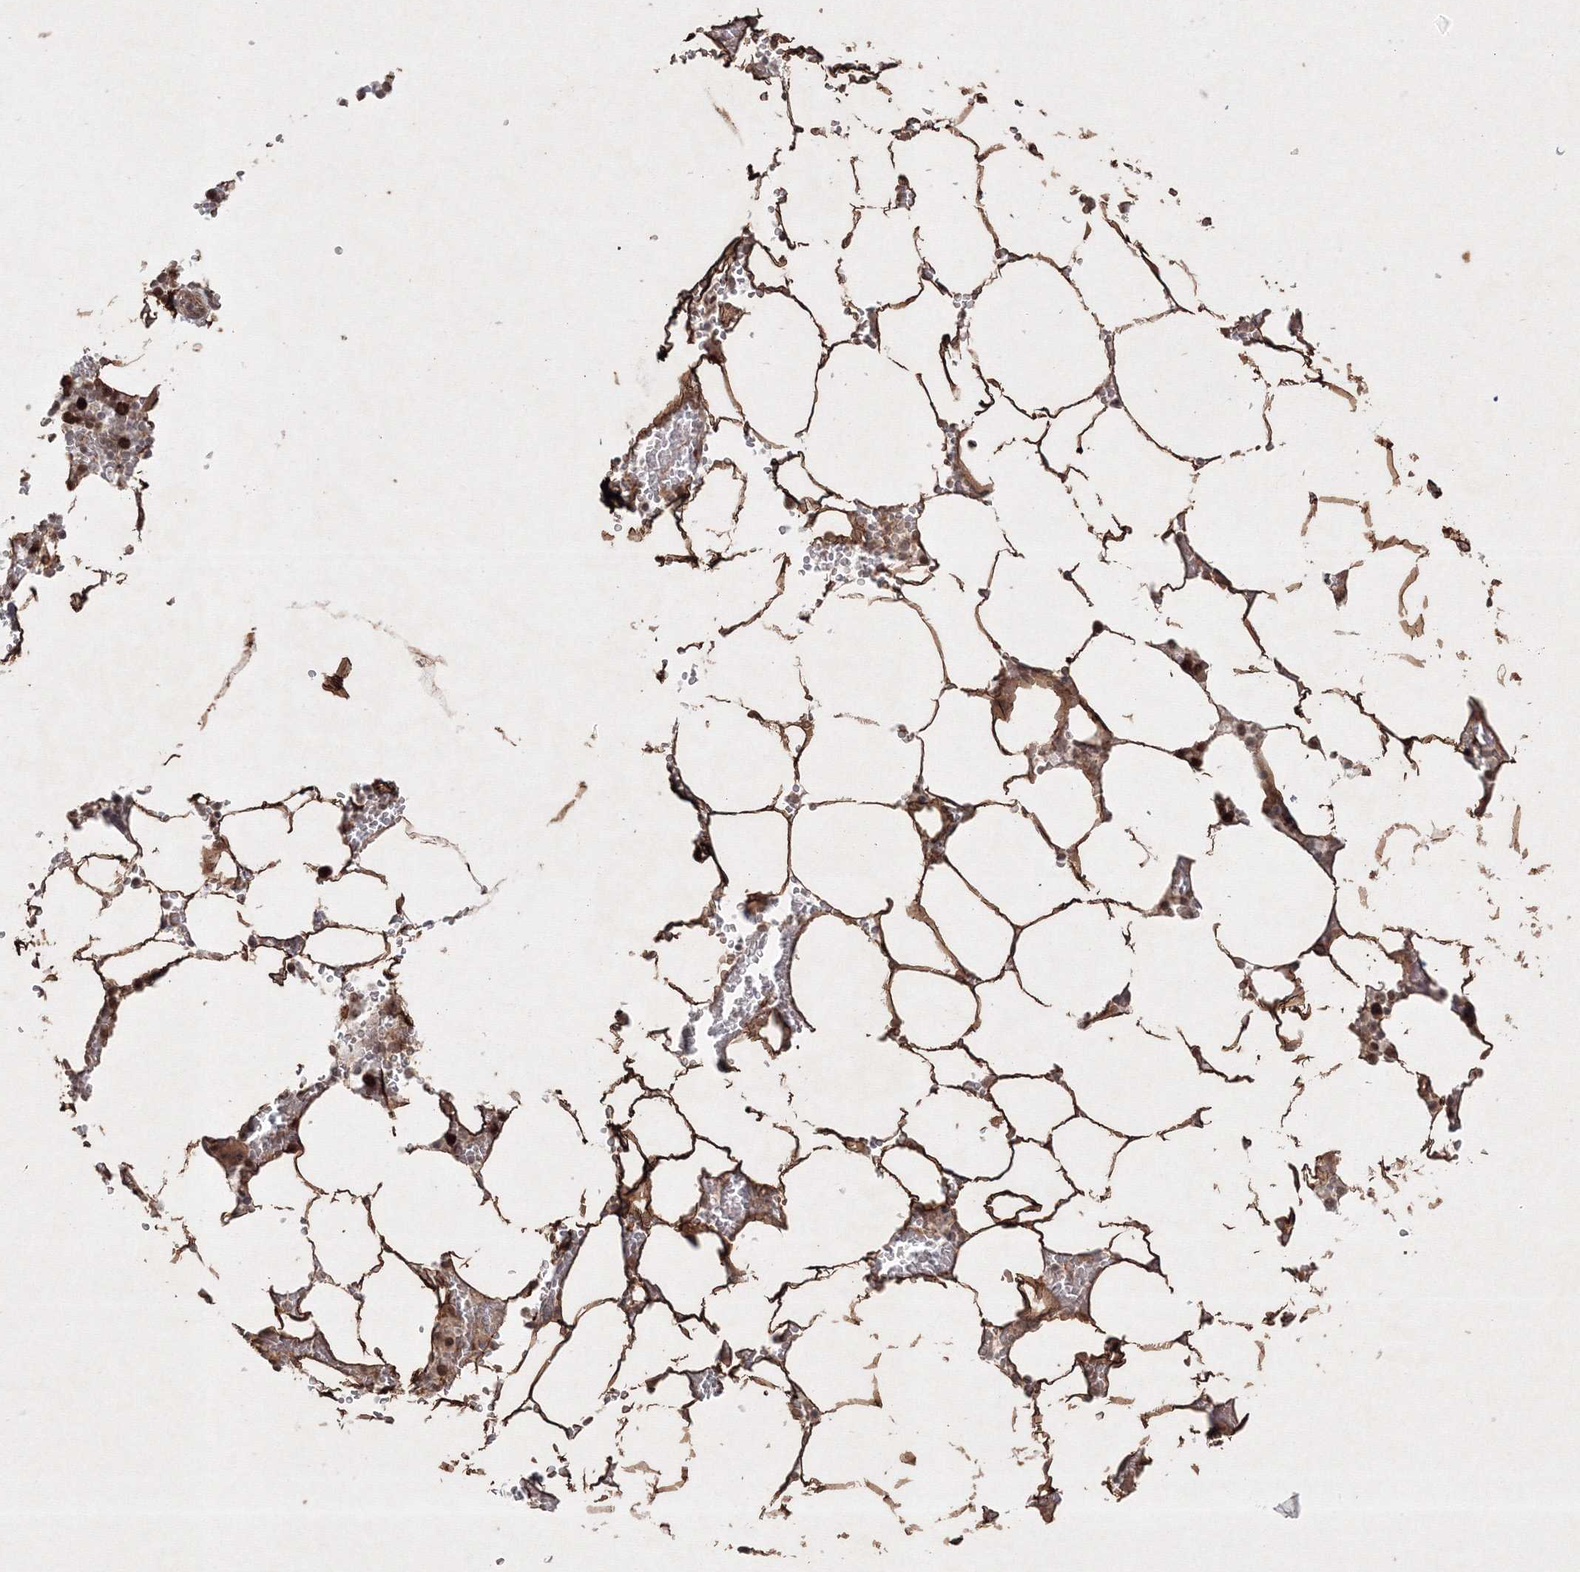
{"staining": {"intensity": "strong", "quantity": "25%-75%", "location": "cytoplasmic/membranous,nuclear"}, "tissue": "bone marrow", "cell_type": "Hematopoietic cells", "image_type": "normal", "snomed": [{"axis": "morphology", "description": "Normal tissue, NOS"}, {"axis": "topography", "description": "Bone marrow"}], "caption": "Immunohistochemical staining of normal human bone marrow shows high levels of strong cytoplasmic/membranous,nuclear staining in about 25%-75% of hematopoietic cells.", "gene": "KIF20A", "patient": {"sex": "male", "age": 70}}